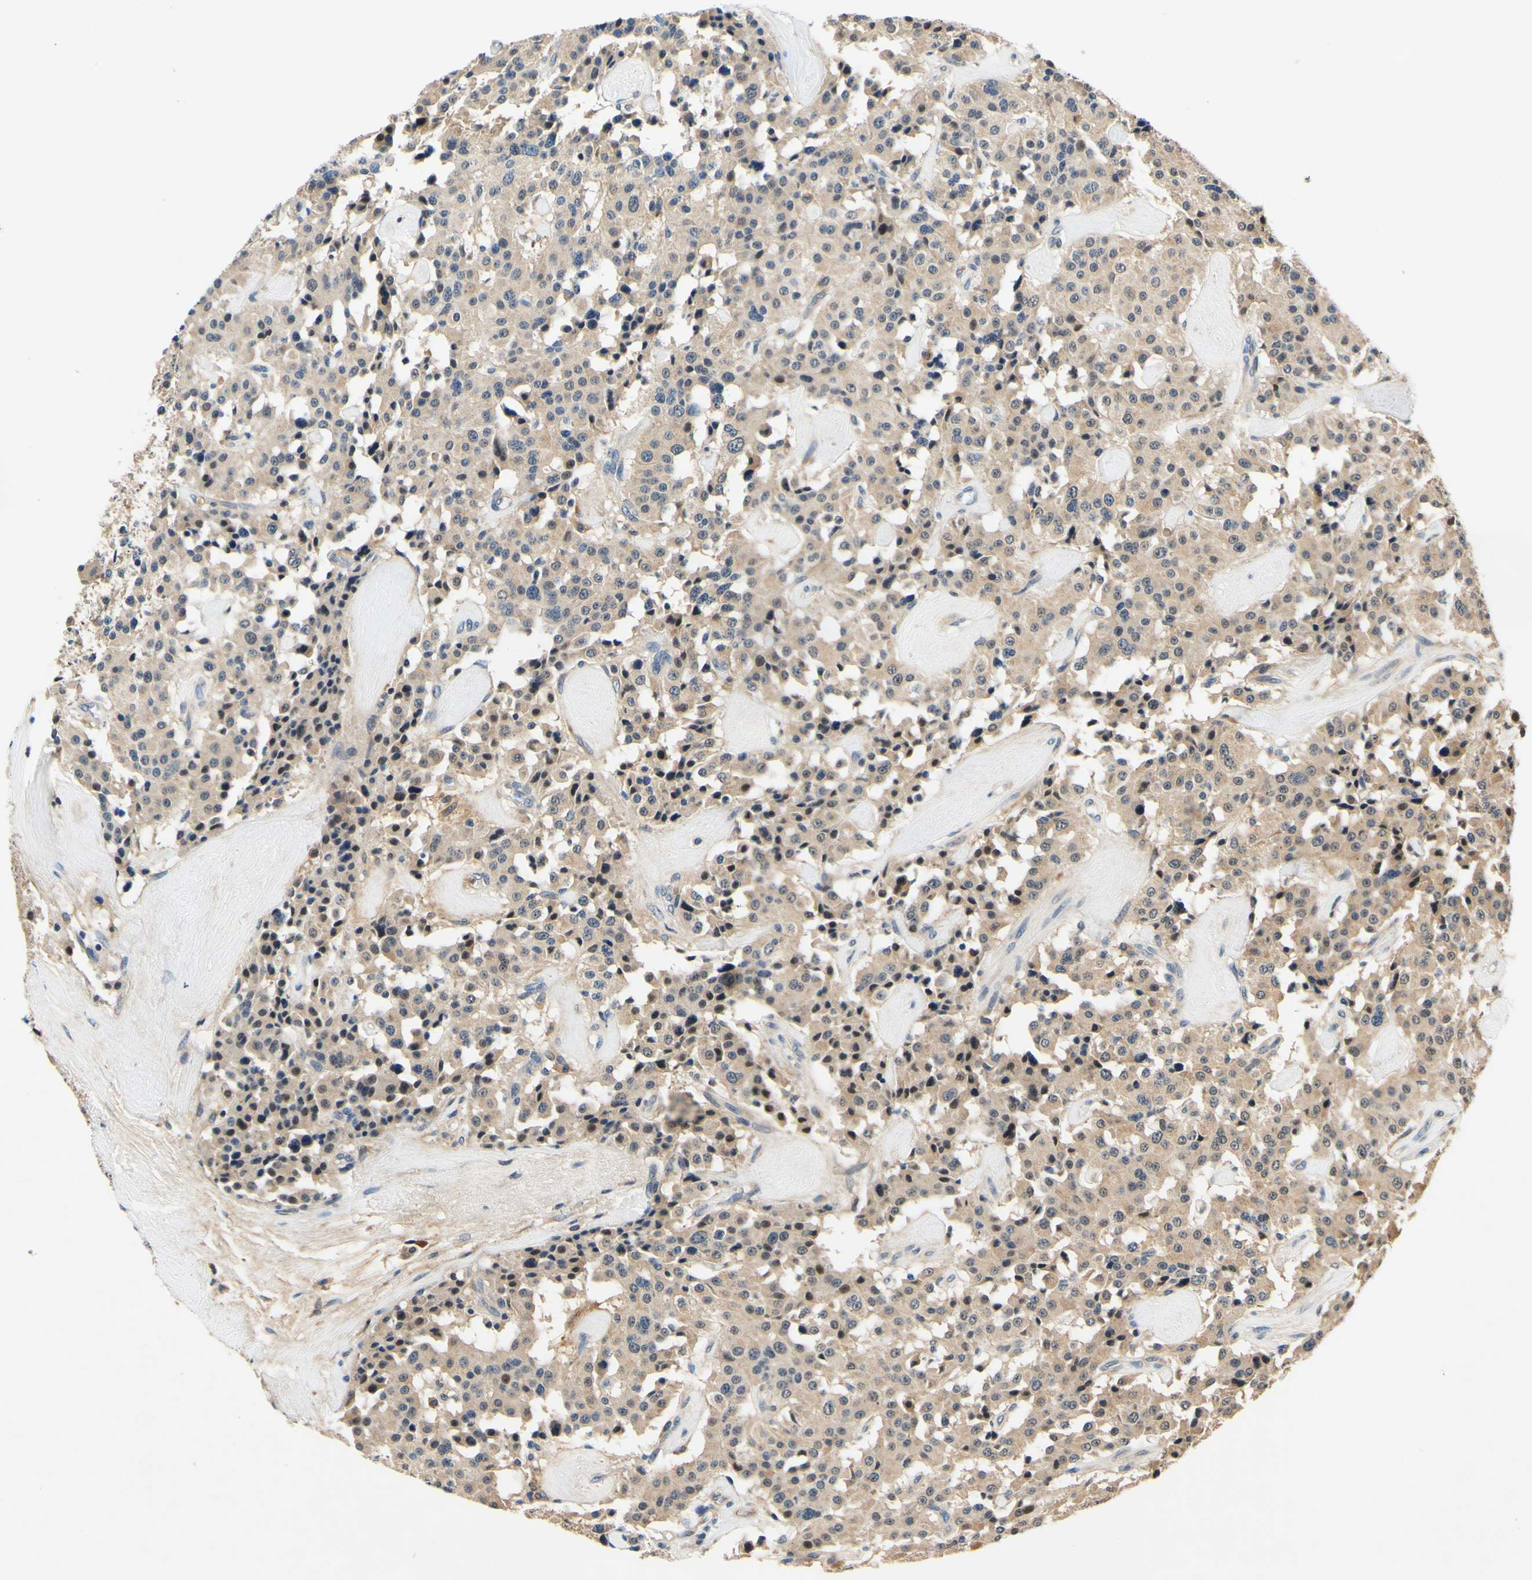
{"staining": {"intensity": "weak", "quantity": "25%-75%", "location": "cytoplasmic/membranous"}, "tissue": "carcinoid", "cell_type": "Tumor cells", "image_type": "cancer", "snomed": [{"axis": "morphology", "description": "Carcinoid, malignant, NOS"}, {"axis": "topography", "description": "Lung"}], "caption": "Immunohistochemical staining of human carcinoid displays weak cytoplasmic/membranous protein positivity in about 25%-75% of tumor cells.", "gene": "PLA2G4A", "patient": {"sex": "male", "age": 30}}